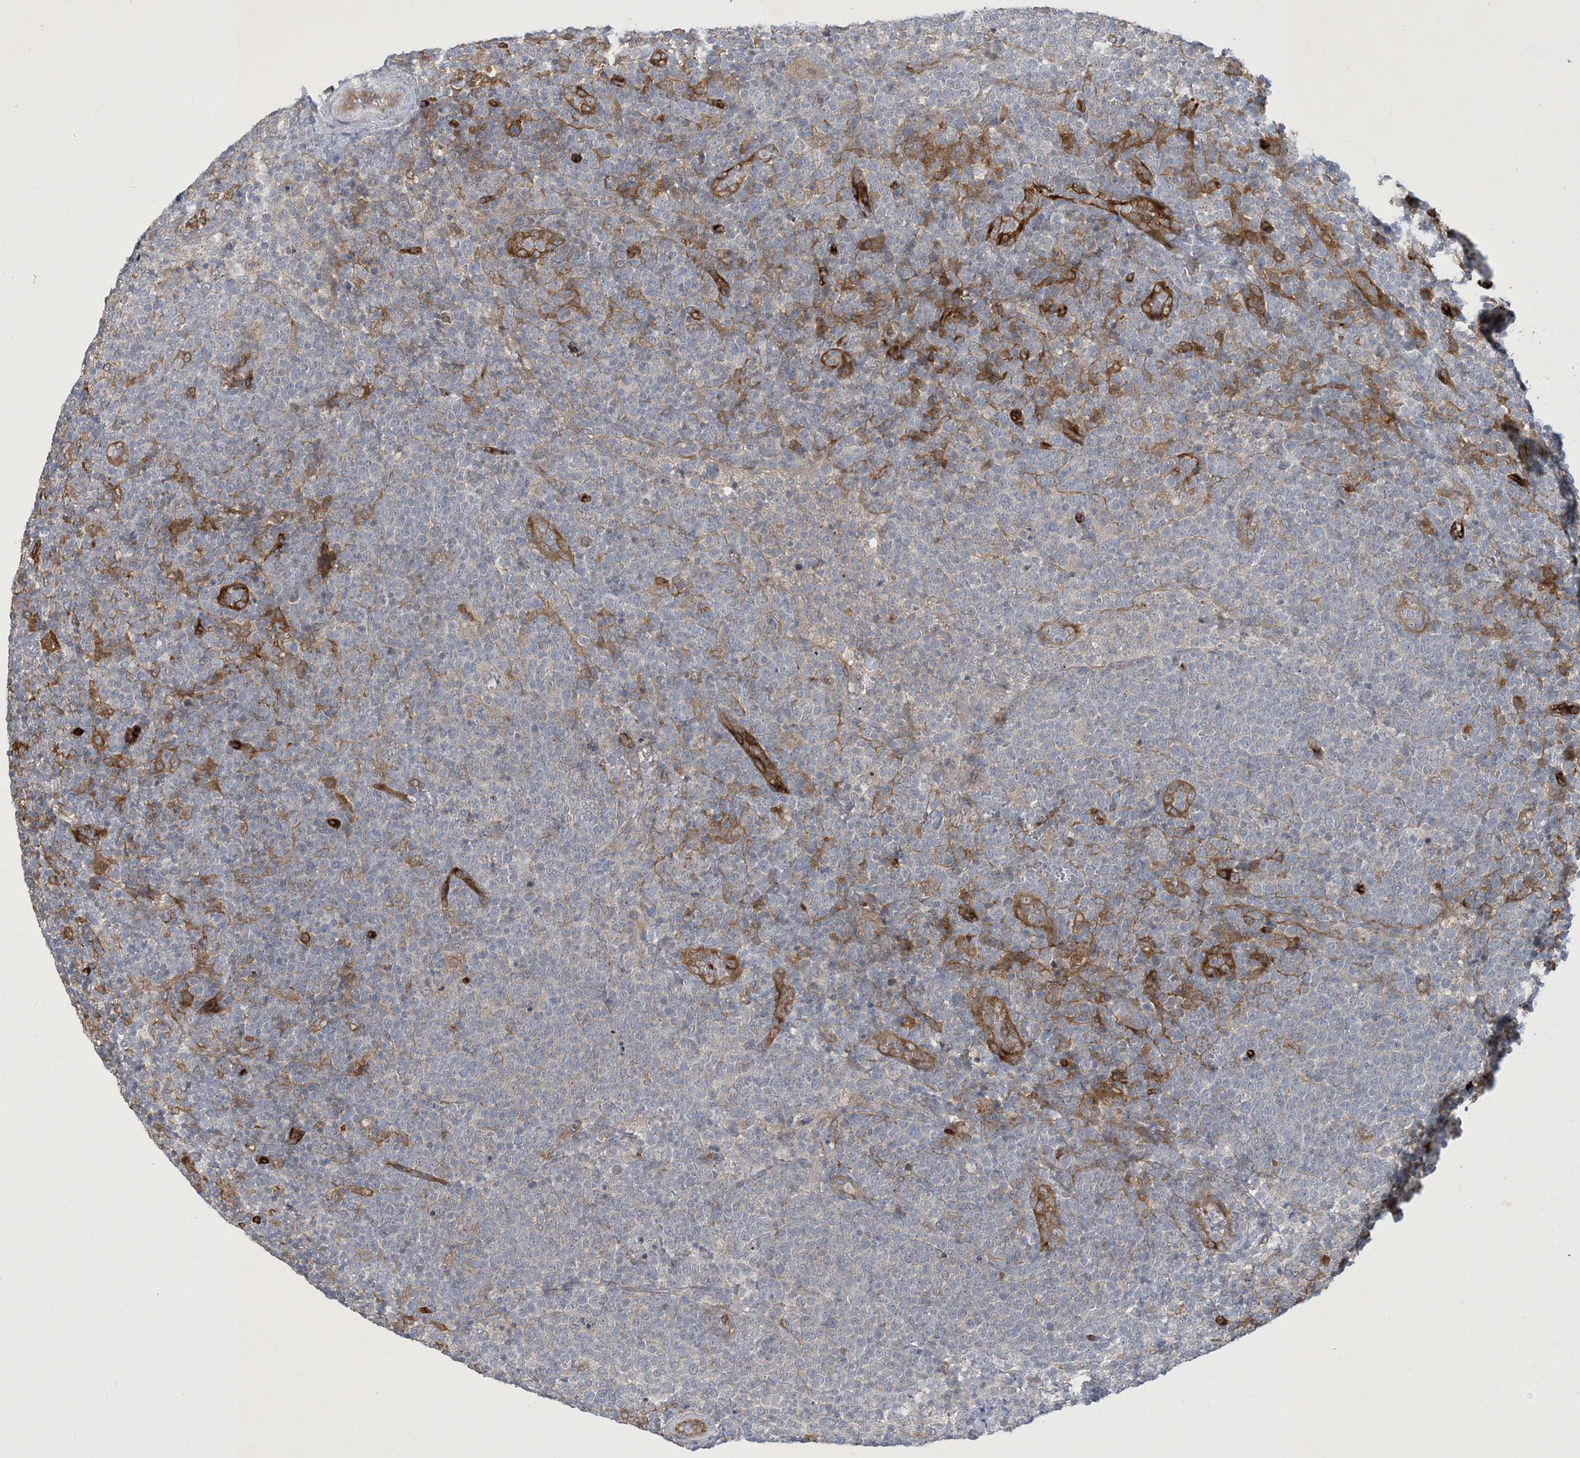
{"staining": {"intensity": "moderate", "quantity": "<25%", "location": "cytoplasmic/membranous"}, "tissue": "lymphoma", "cell_type": "Tumor cells", "image_type": "cancer", "snomed": [{"axis": "morphology", "description": "Malignant lymphoma, non-Hodgkin's type, High grade"}, {"axis": "topography", "description": "Lymph node"}], "caption": "Moderate cytoplasmic/membranous protein positivity is identified in approximately <25% of tumor cells in high-grade malignant lymphoma, non-Hodgkin's type.", "gene": "CDS1", "patient": {"sex": "male", "age": 61}}